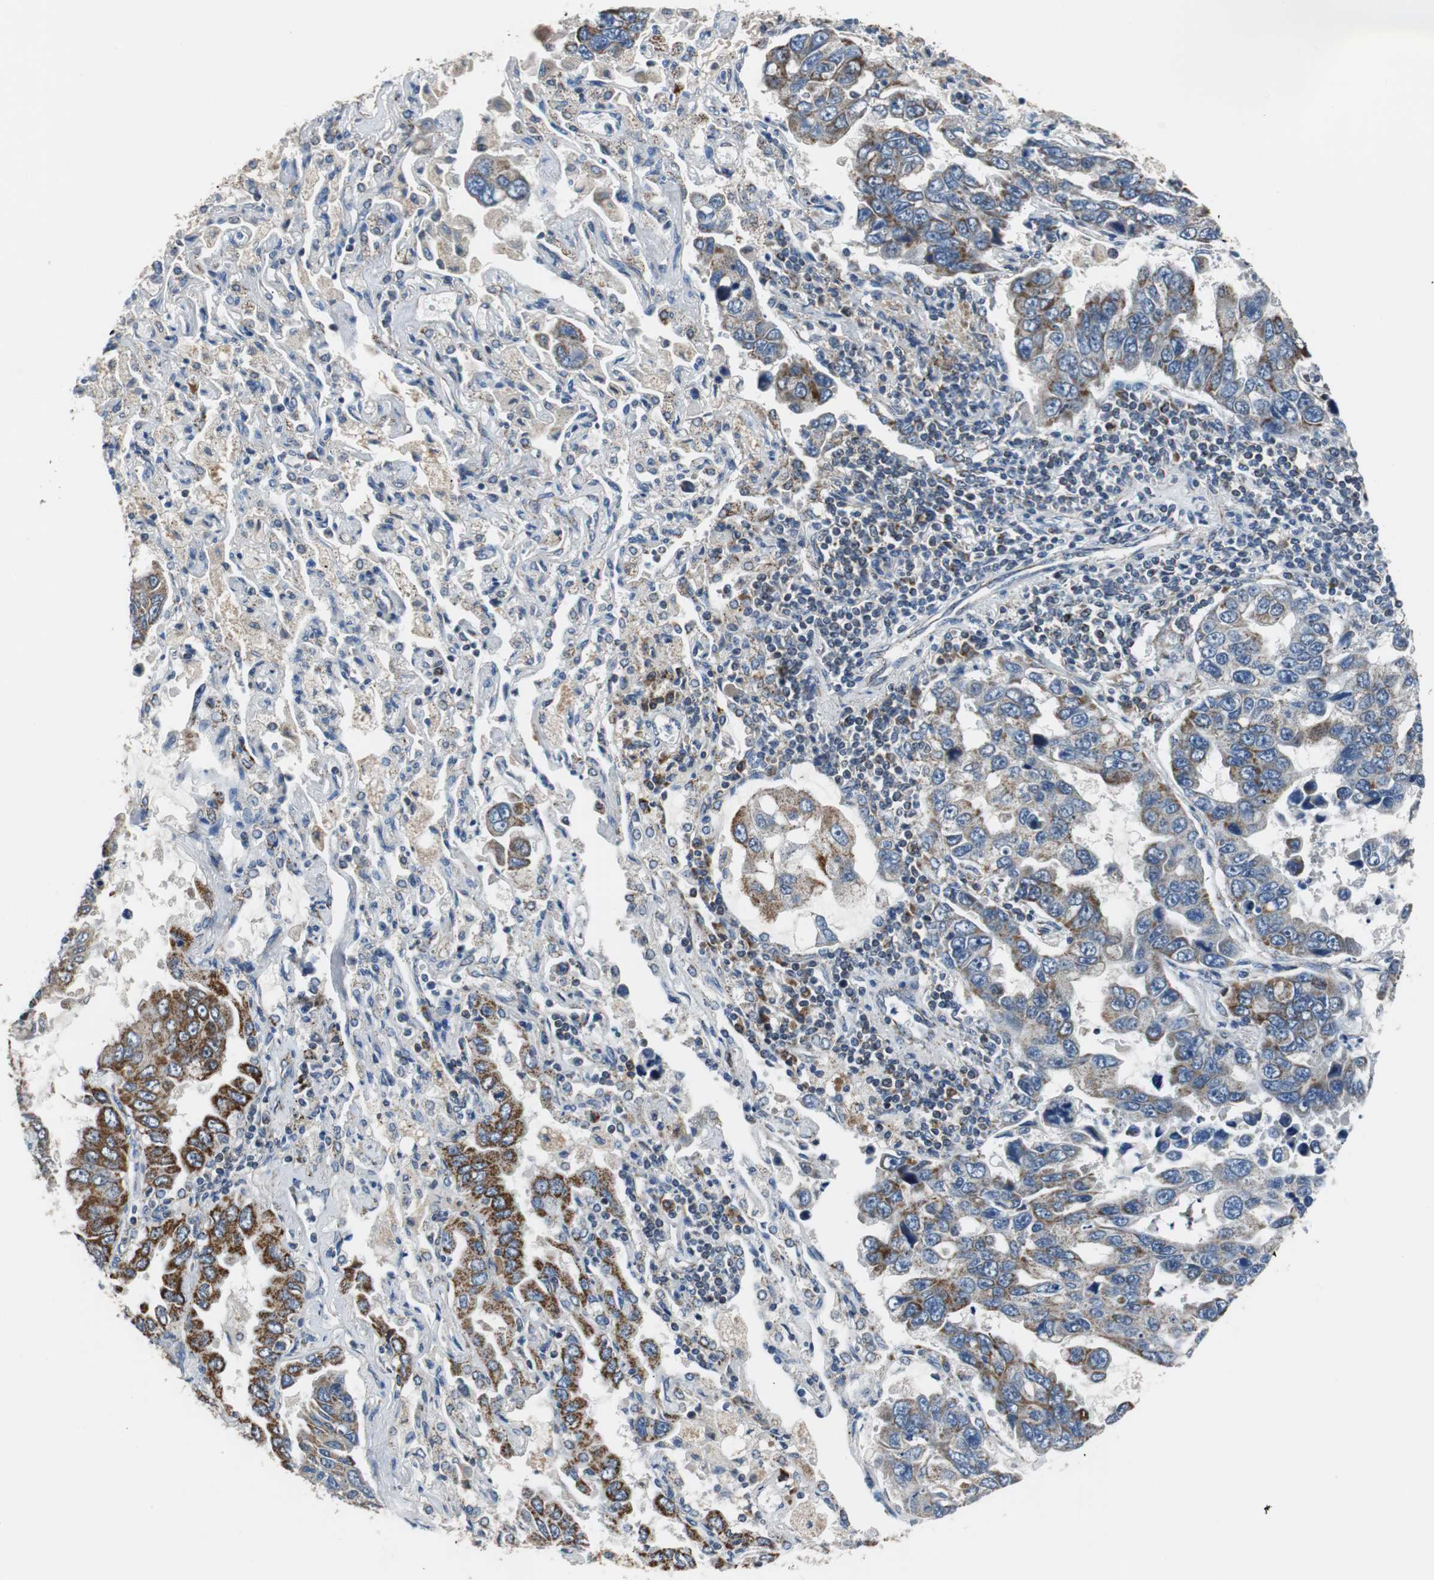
{"staining": {"intensity": "strong", "quantity": ">75%", "location": "cytoplasmic/membranous"}, "tissue": "lung cancer", "cell_type": "Tumor cells", "image_type": "cancer", "snomed": [{"axis": "morphology", "description": "Adenocarcinoma, NOS"}, {"axis": "topography", "description": "Lung"}], "caption": "There is high levels of strong cytoplasmic/membranous expression in tumor cells of lung adenocarcinoma, as demonstrated by immunohistochemical staining (brown color).", "gene": "PITRM1", "patient": {"sex": "male", "age": 64}}